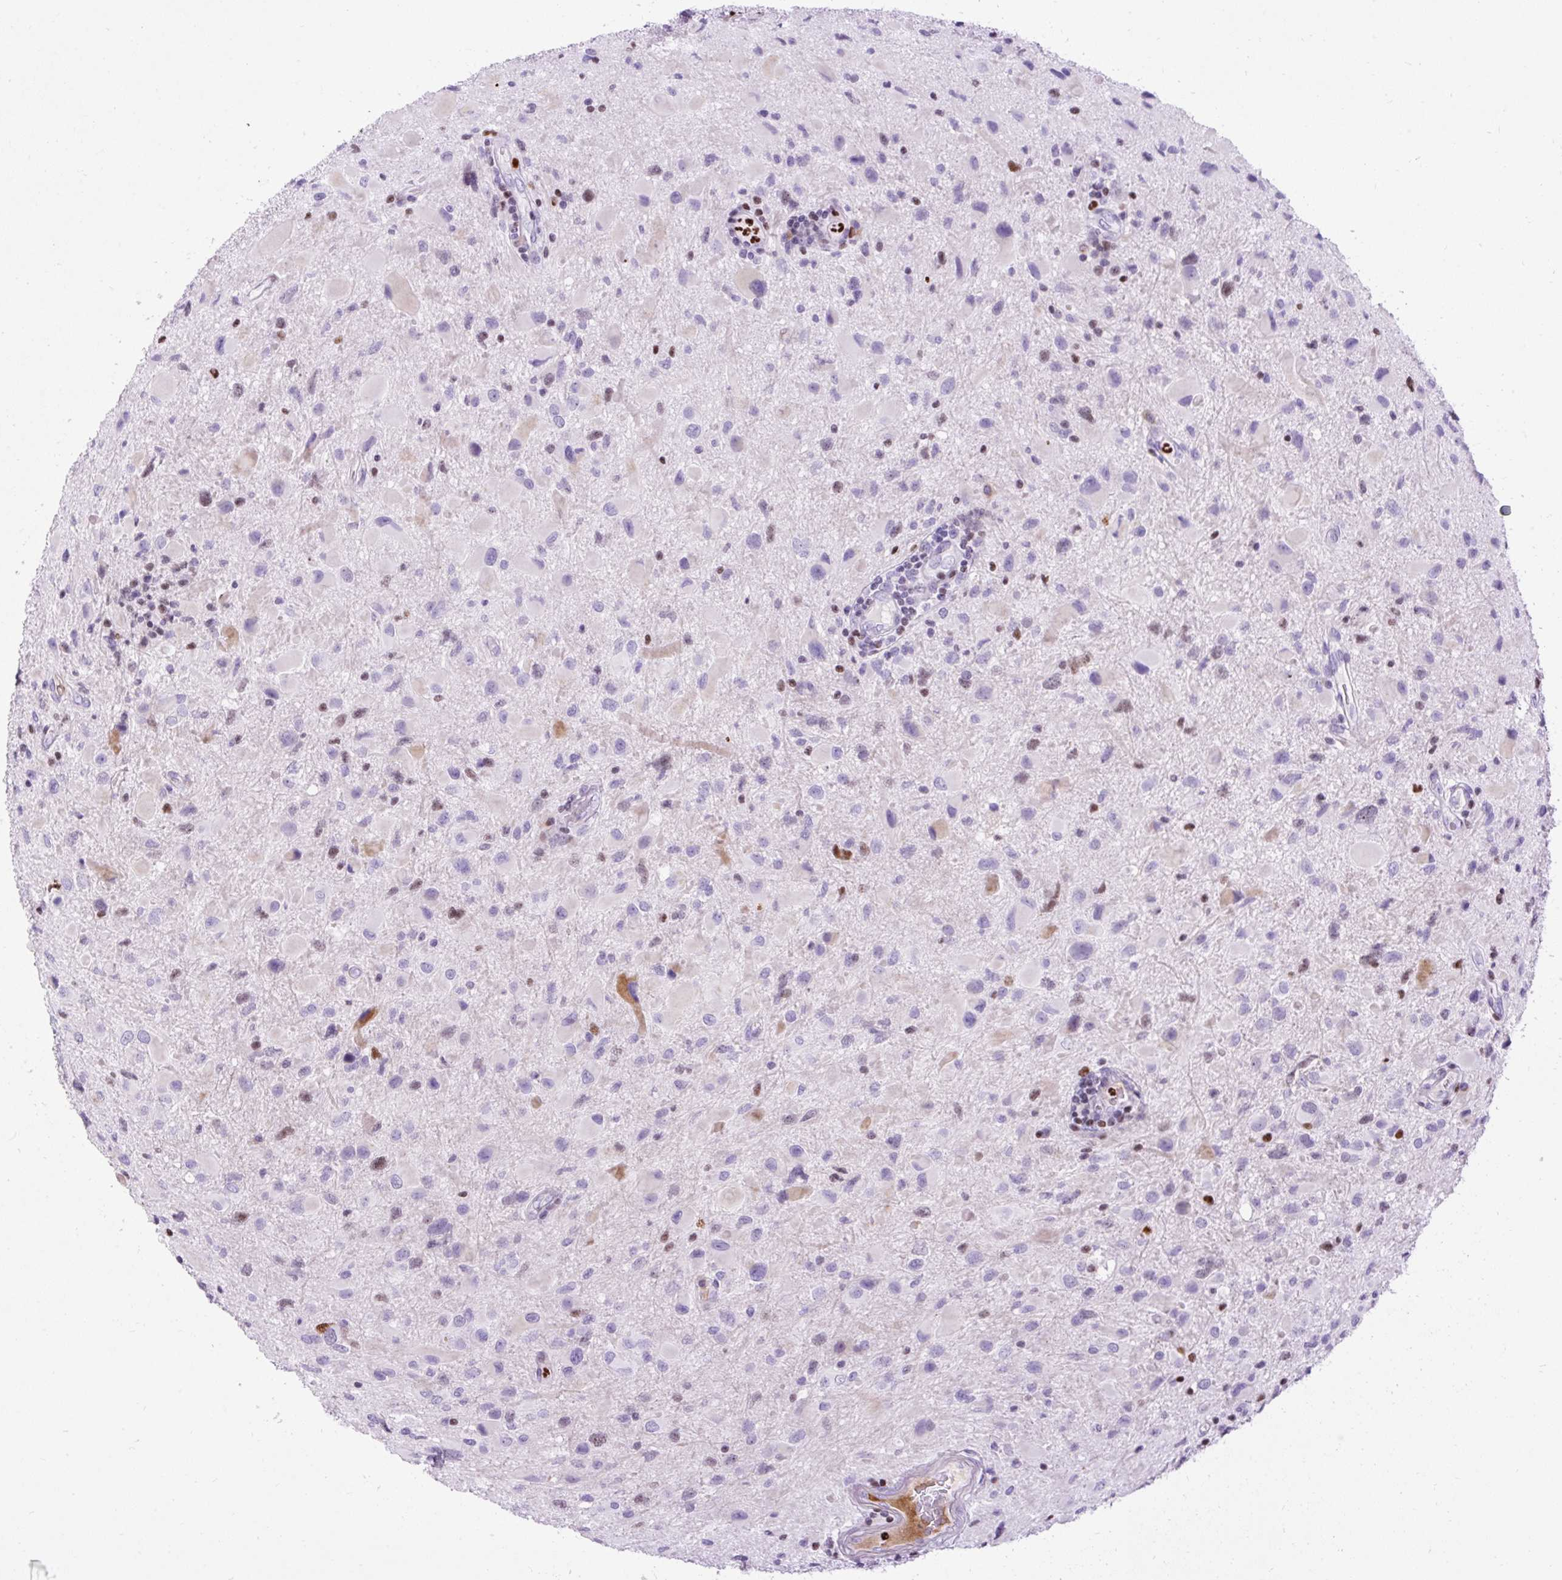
{"staining": {"intensity": "negative", "quantity": "none", "location": "none"}, "tissue": "glioma", "cell_type": "Tumor cells", "image_type": "cancer", "snomed": [{"axis": "morphology", "description": "Glioma, malignant, Low grade"}, {"axis": "topography", "description": "Brain"}], "caption": "This micrograph is of low-grade glioma (malignant) stained with immunohistochemistry (IHC) to label a protein in brown with the nuclei are counter-stained blue. There is no positivity in tumor cells.", "gene": "SPC24", "patient": {"sex": "female", "age": 32}}